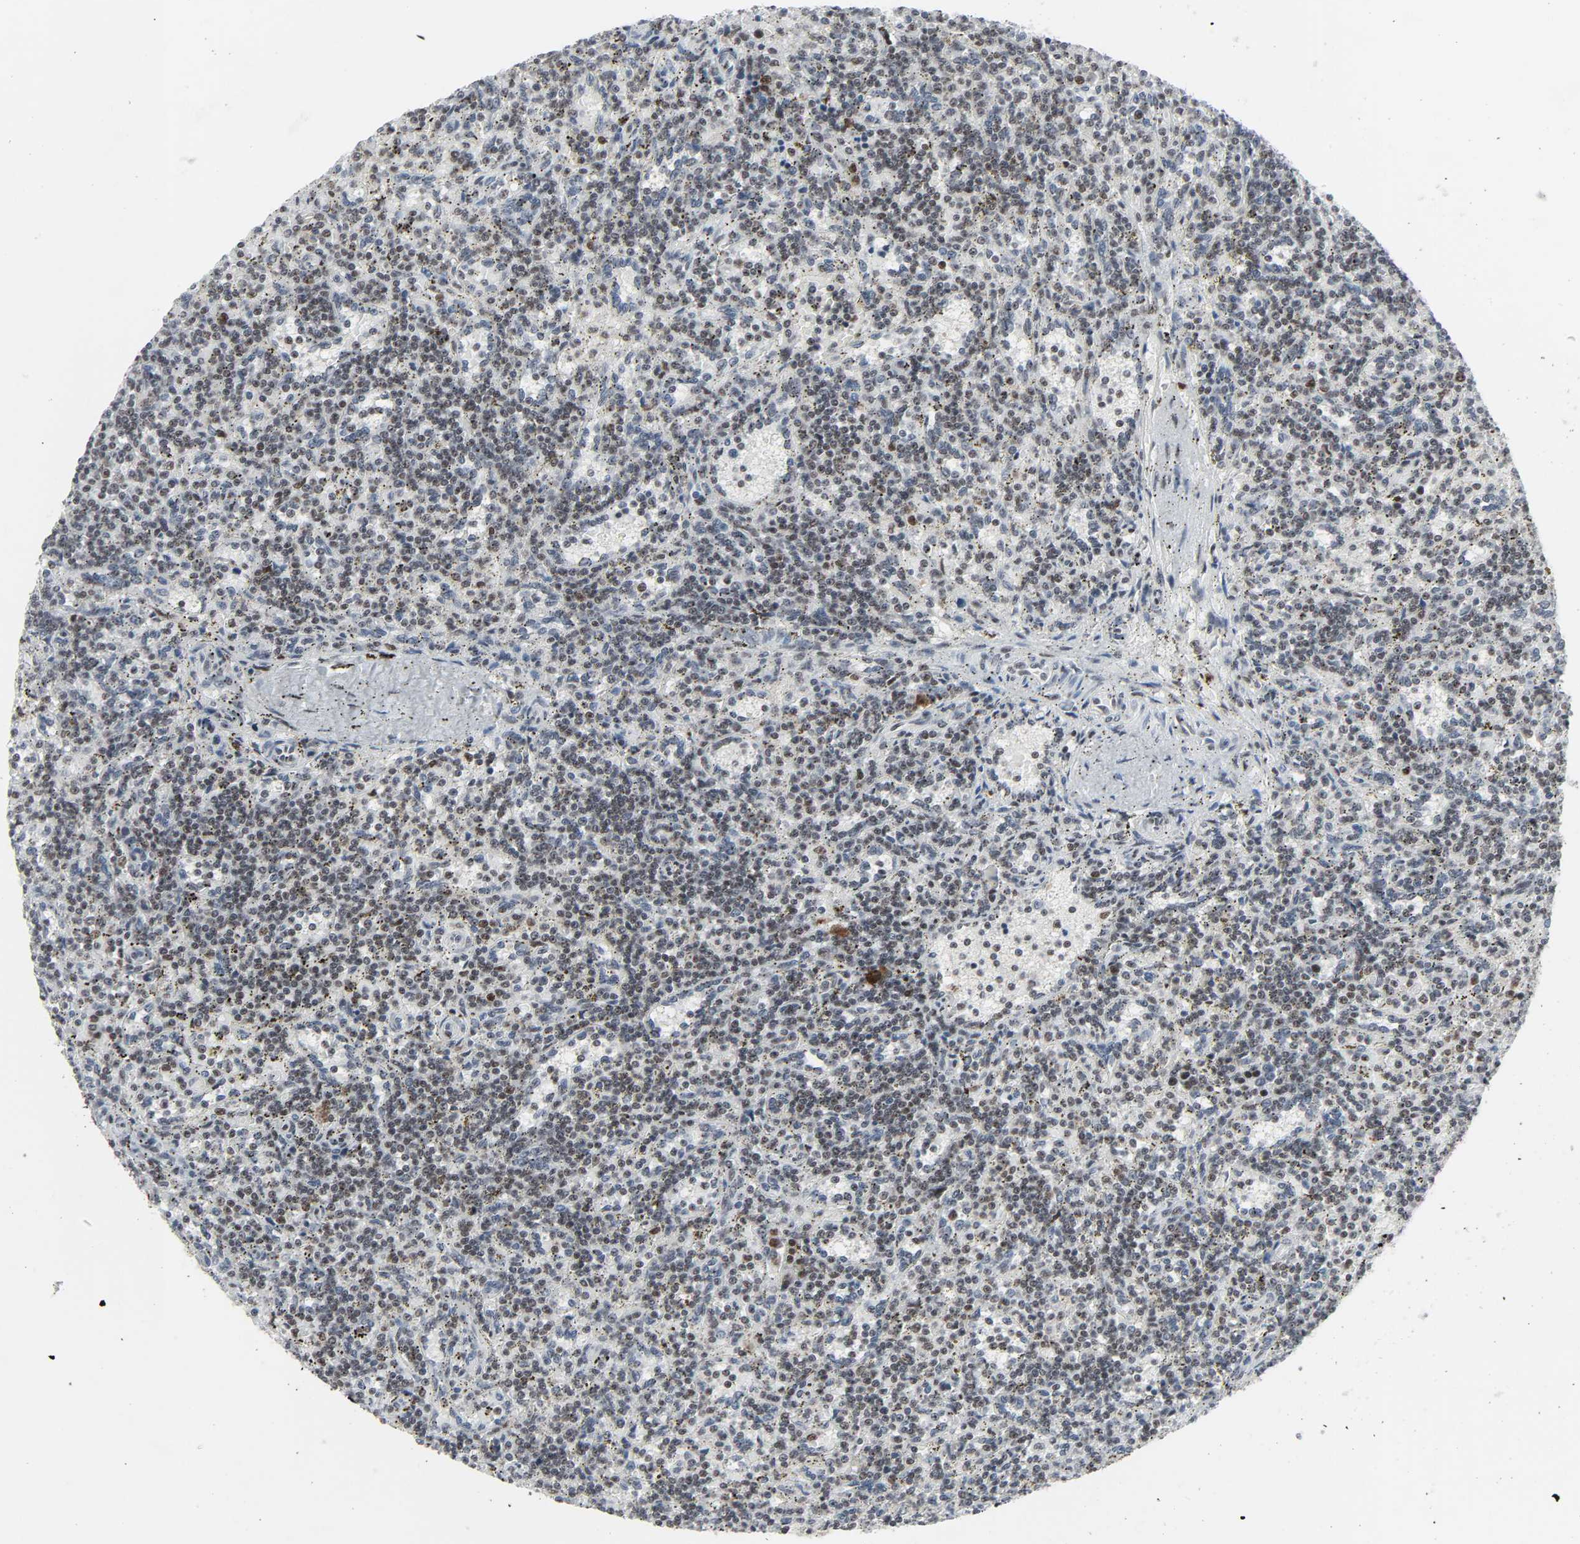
{"staining": {"intensity": "moderate", "quantity": "25%-75%", "location": "nuclear"}, "tissue": "lymphoma", "cell_type": "Tumor cells", "image_type": "cancer", "snomed": [{"axis": "morphology", "description": "Malignant lymphoma, non-Hodgkin's type, Low grade"}, {"axis": "topography", "description": "Spleen"}], "caption": "A brown stain shows moderate nuclear expression of a protein in low-grade malignant lymphoma, non-Hodgkin's type tumor cells.", "gene": "CDK7", "patient": {"sex": "male", "age": 73}}